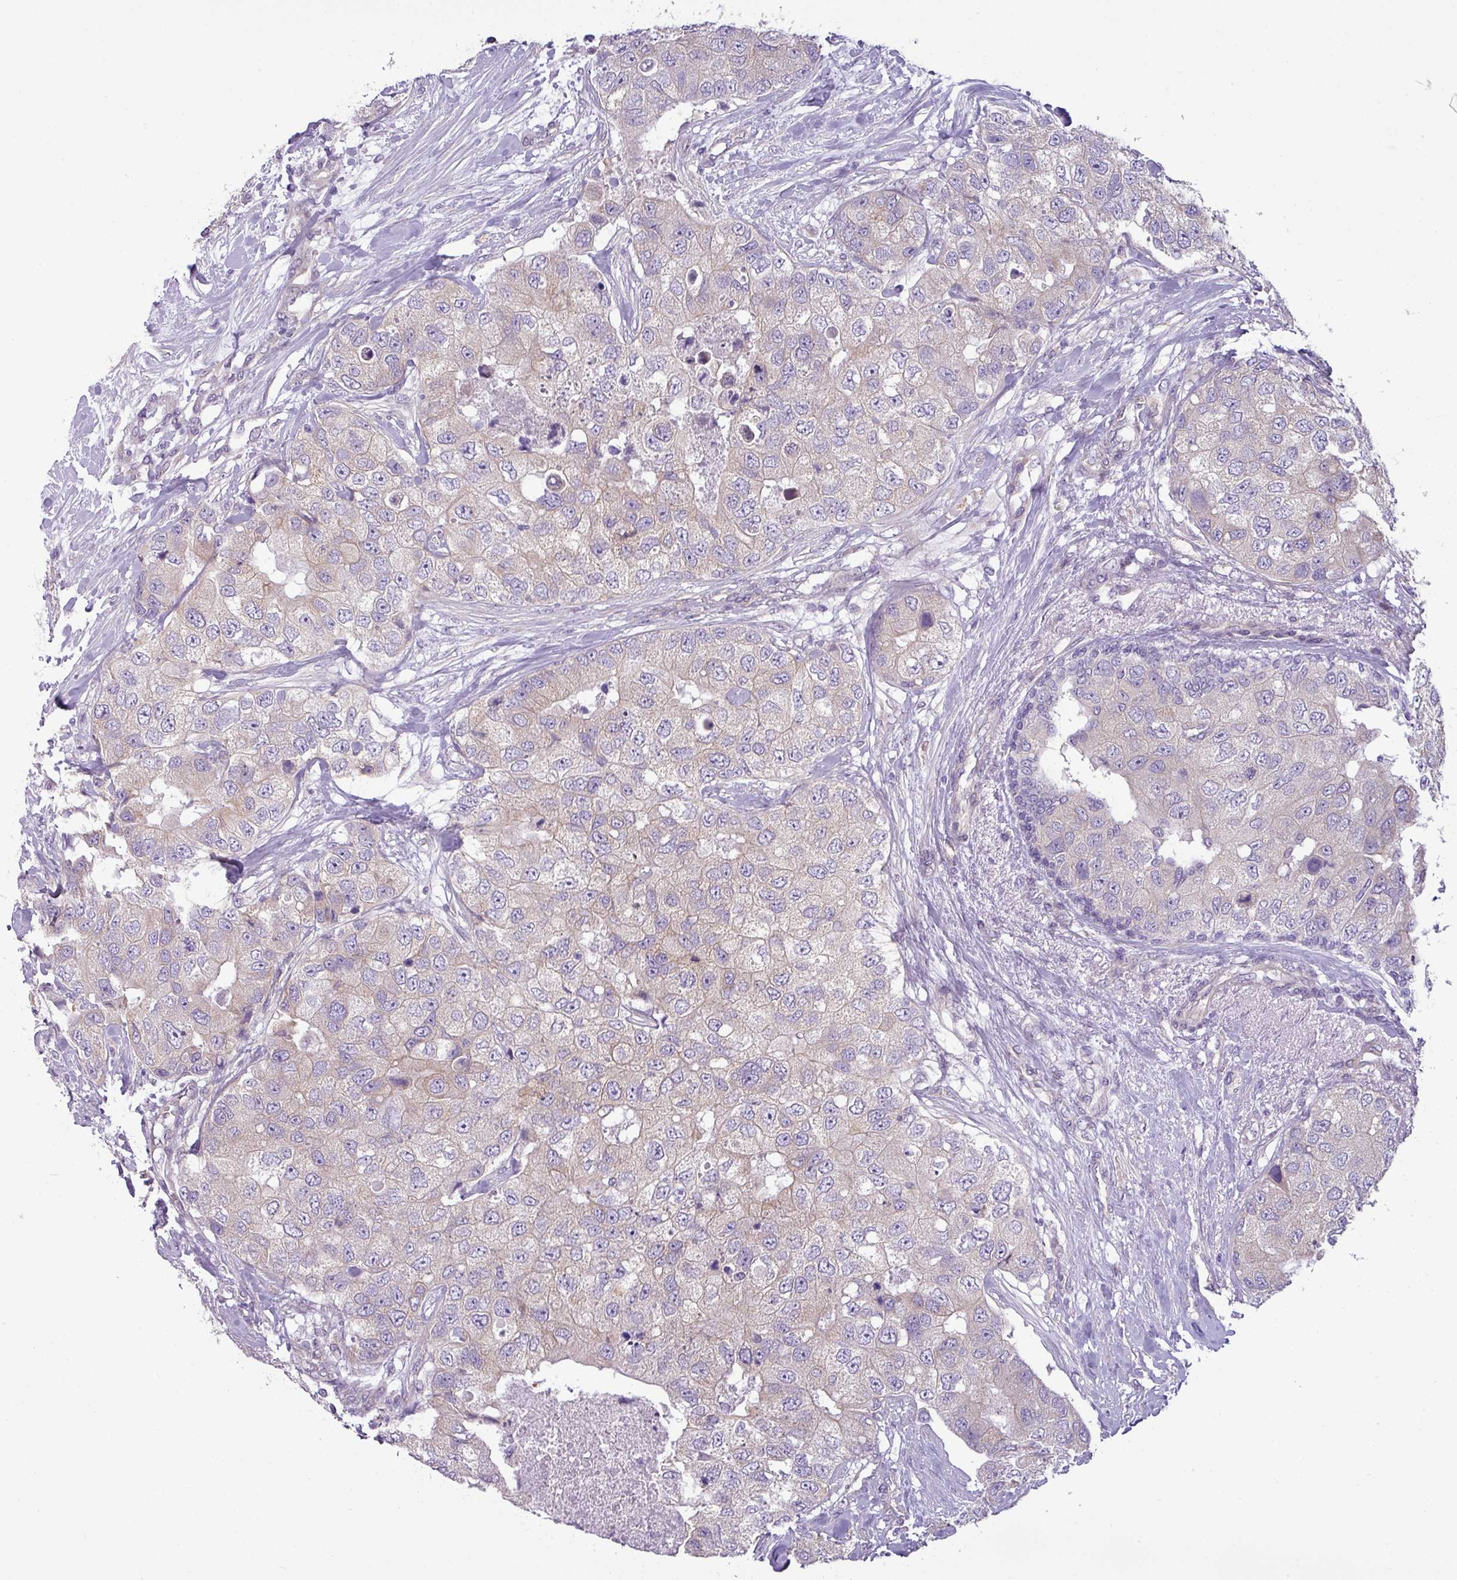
{"staining": {"intensity": "weak", "quantity": "<25%", "location": "cytoplasmic/membranous"}, "tissue": "breast cancer", "cell_type": "Tumor cells", "image_type": "cancer", "snomed": [{"axis": "morphology", "description": "Duct carcinoma"}, {"axis": "topography", "description": "Breast"}], "caption": "A micrograph of breast cancer stained for a protein exhibits no brown staining in tumor cells.", "gene": "TOR1AIP2", "patient": {"sex": "female", "age": 62}}